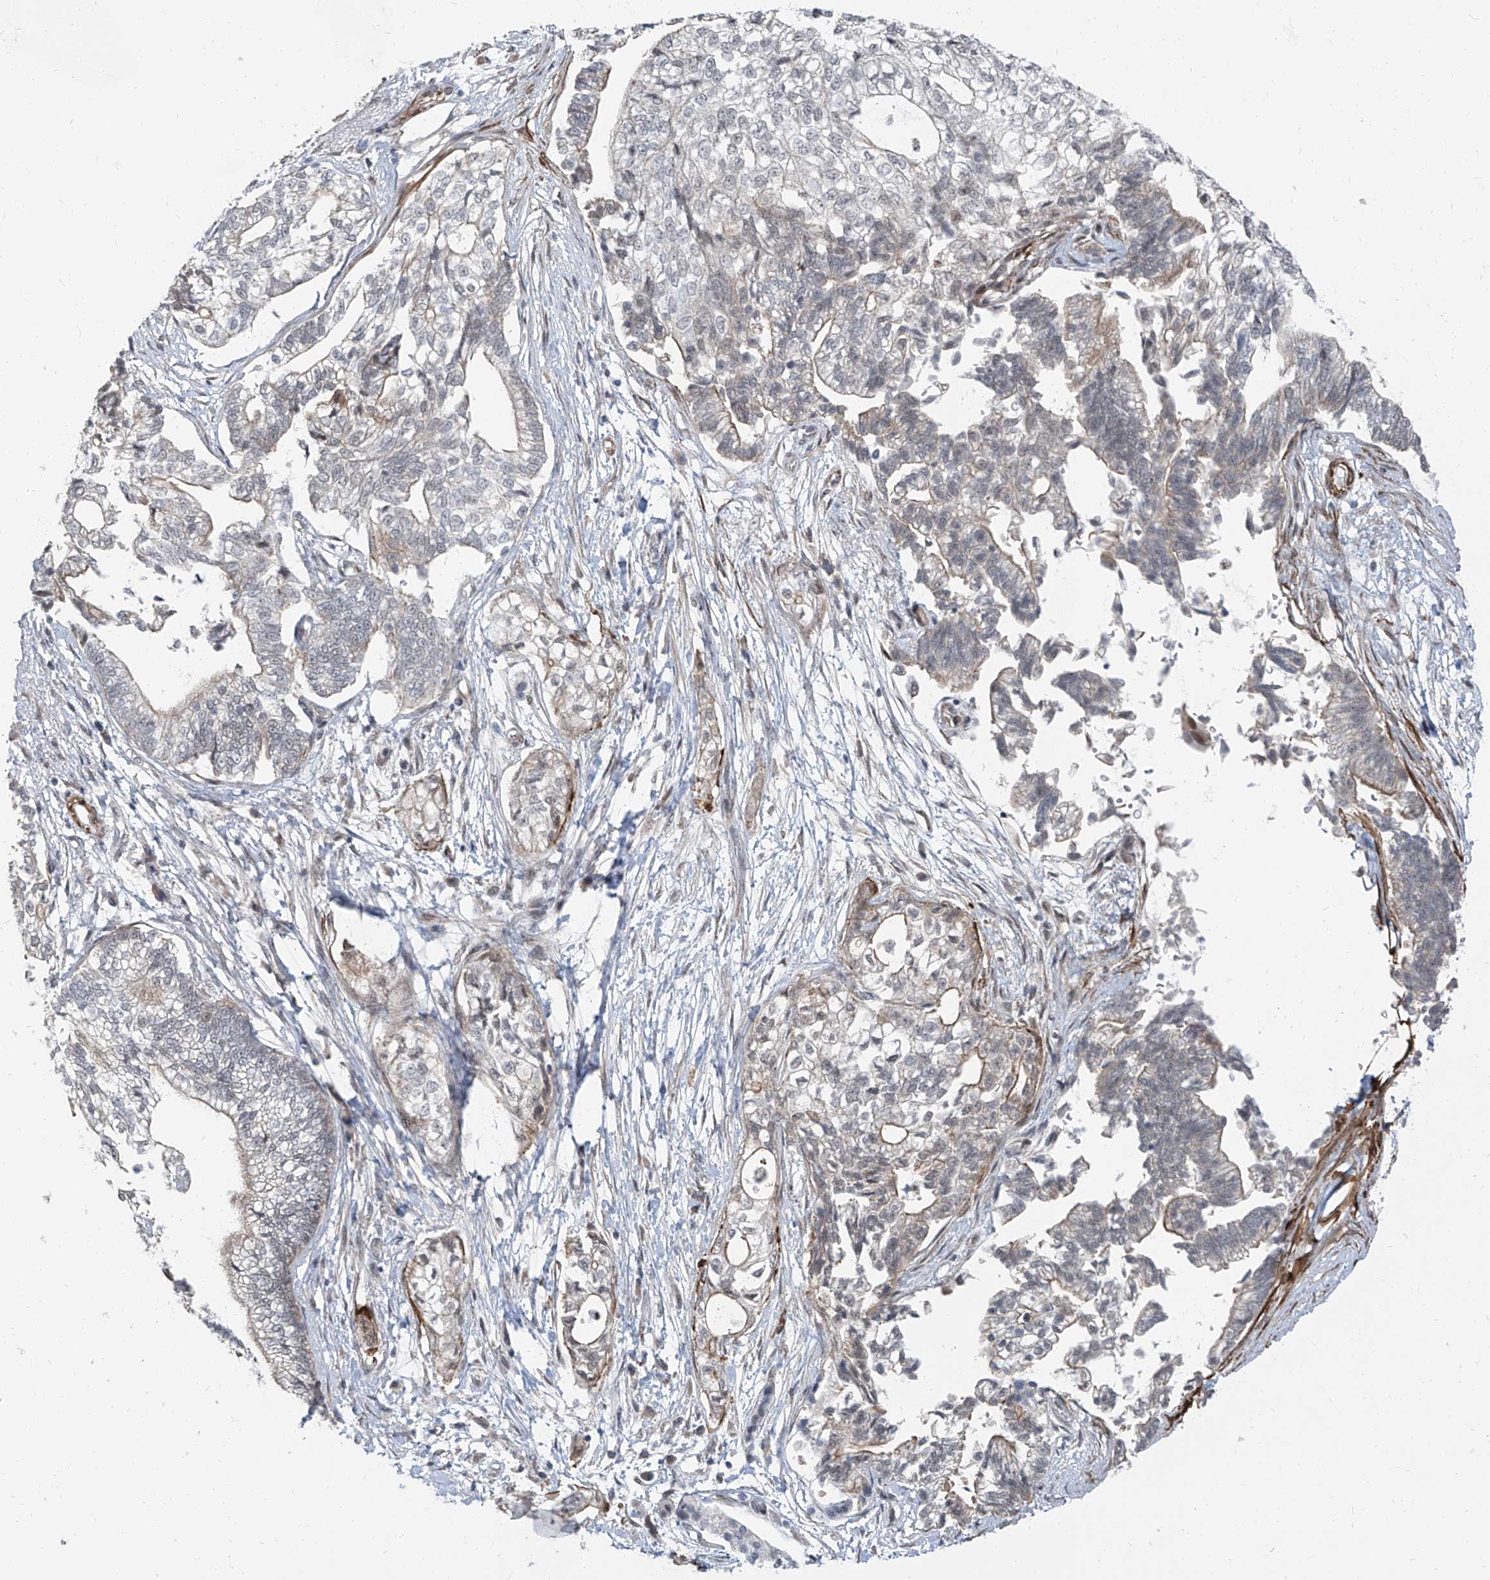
{"staining": {"intensity": "negative", "quantity": "none", "location": "none"}, "tissue": "pancreatic cancer", "cell_type": "Tumor cells", "image_type": "cancer", "snomed": [{"axis": "morphology", "description": "Adenocarcinoma, NOS"}, {"axis": "topography", "description": "Pancreas"}], "caption": "Protein analysis of pancreatic adenocarcinoma exhibits no significant staining in tumor cells.", "gene": "TXLNB", "patient": {"sex": "male", "age": 72}}